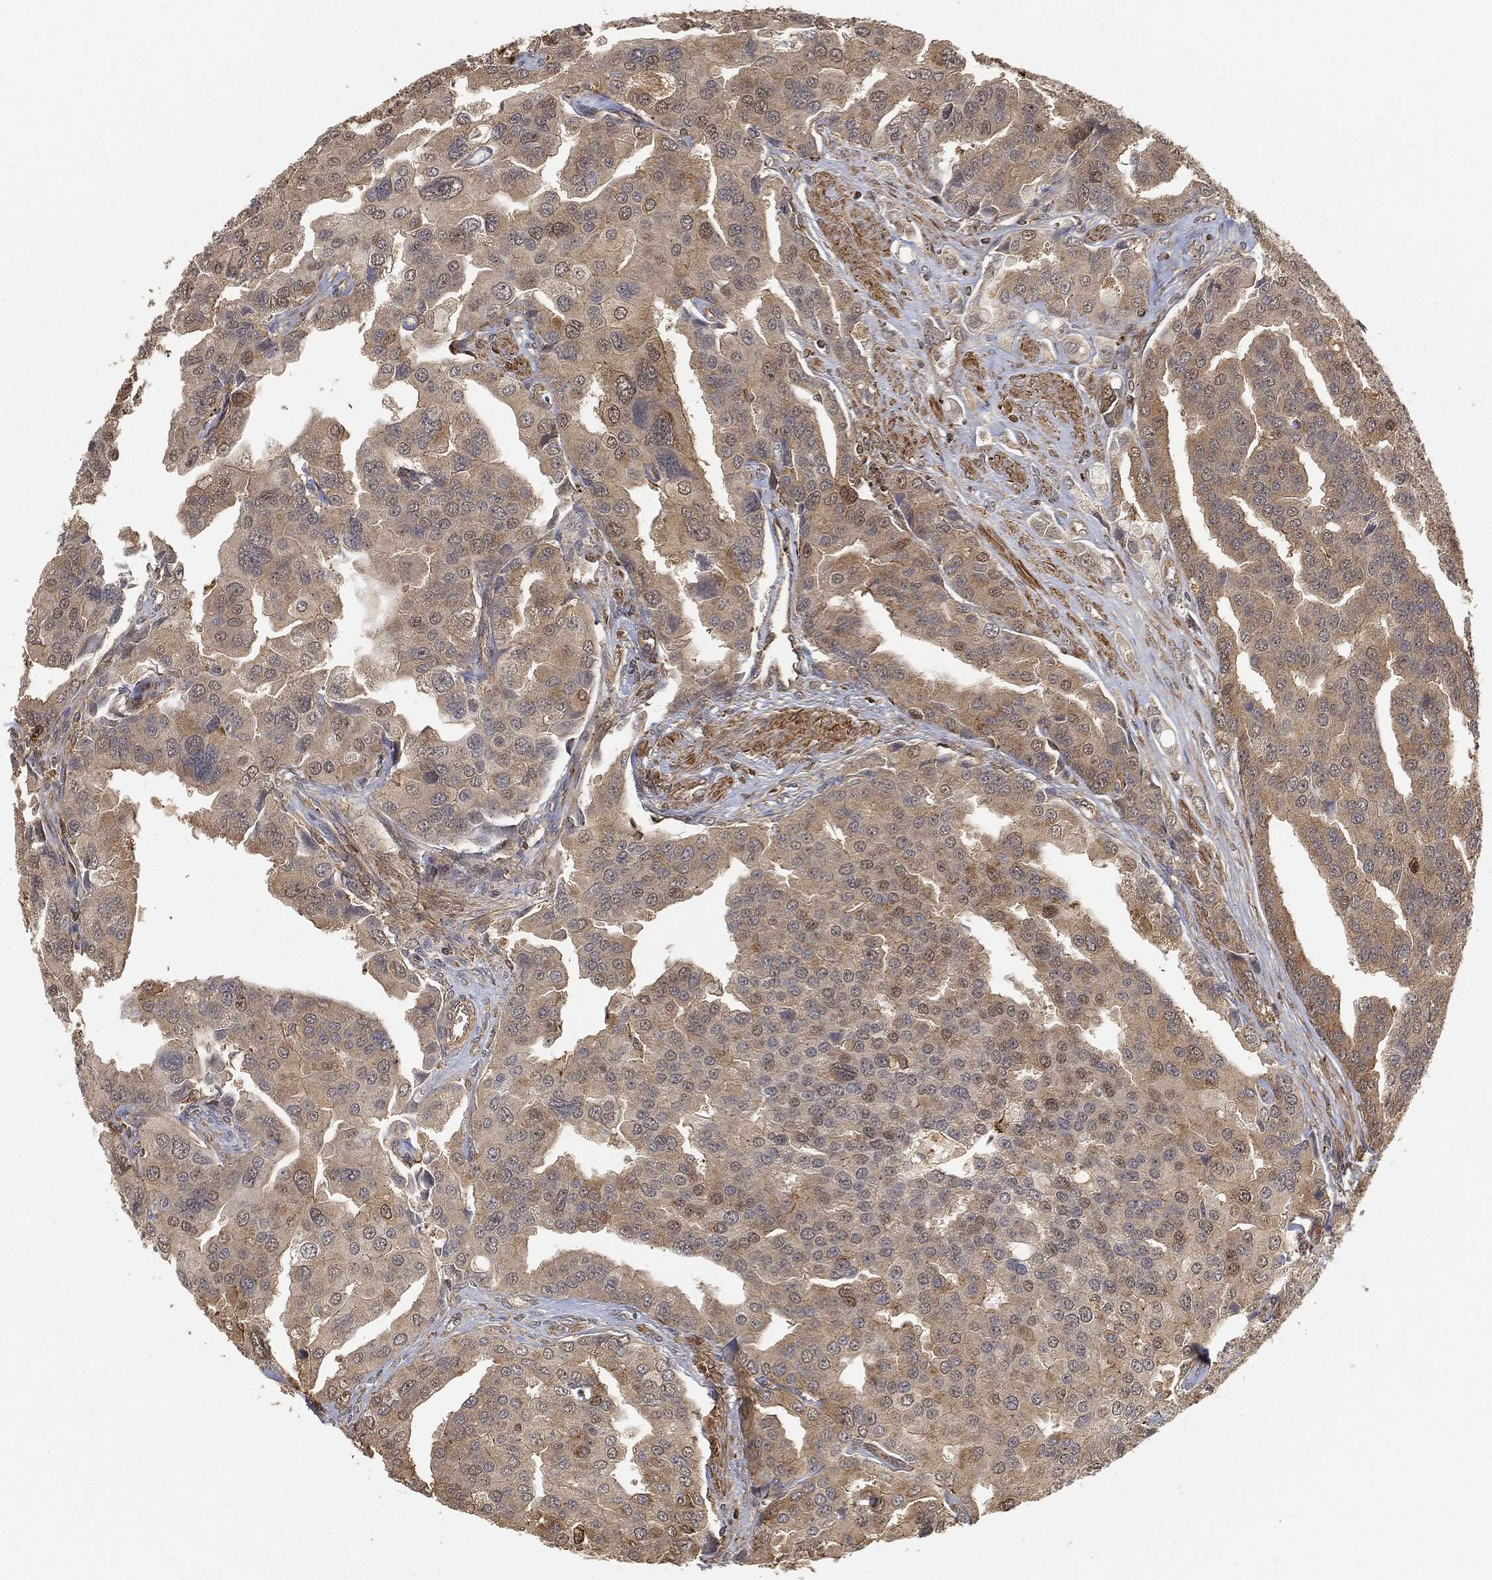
{"staining": {"intensity": "moderate", "quantity": "25%-75%", "location": "cytoplasmic/membranous"}, "tissue": "prostate cancer", "cell_type": "Tumor cells", "image_type": "cancer", "snomed": [{"axis": "morphology", "description": "Adenocarcinoma, NOS"}, {"axis": "topography", "description": "Prostate and seminal vesicle, NOS"}, {"axis": "topography", "description": "Prostate"}], "caption": "The micrograph demonstrates immunohistochemical staining of prostate cancer. There is moderate cytoplasmic/membranous staining is appreciated in approximately 25%-75% of tumor cells.", "gene": "TPT1", "patient": {"sex": "male", "age": 69}}